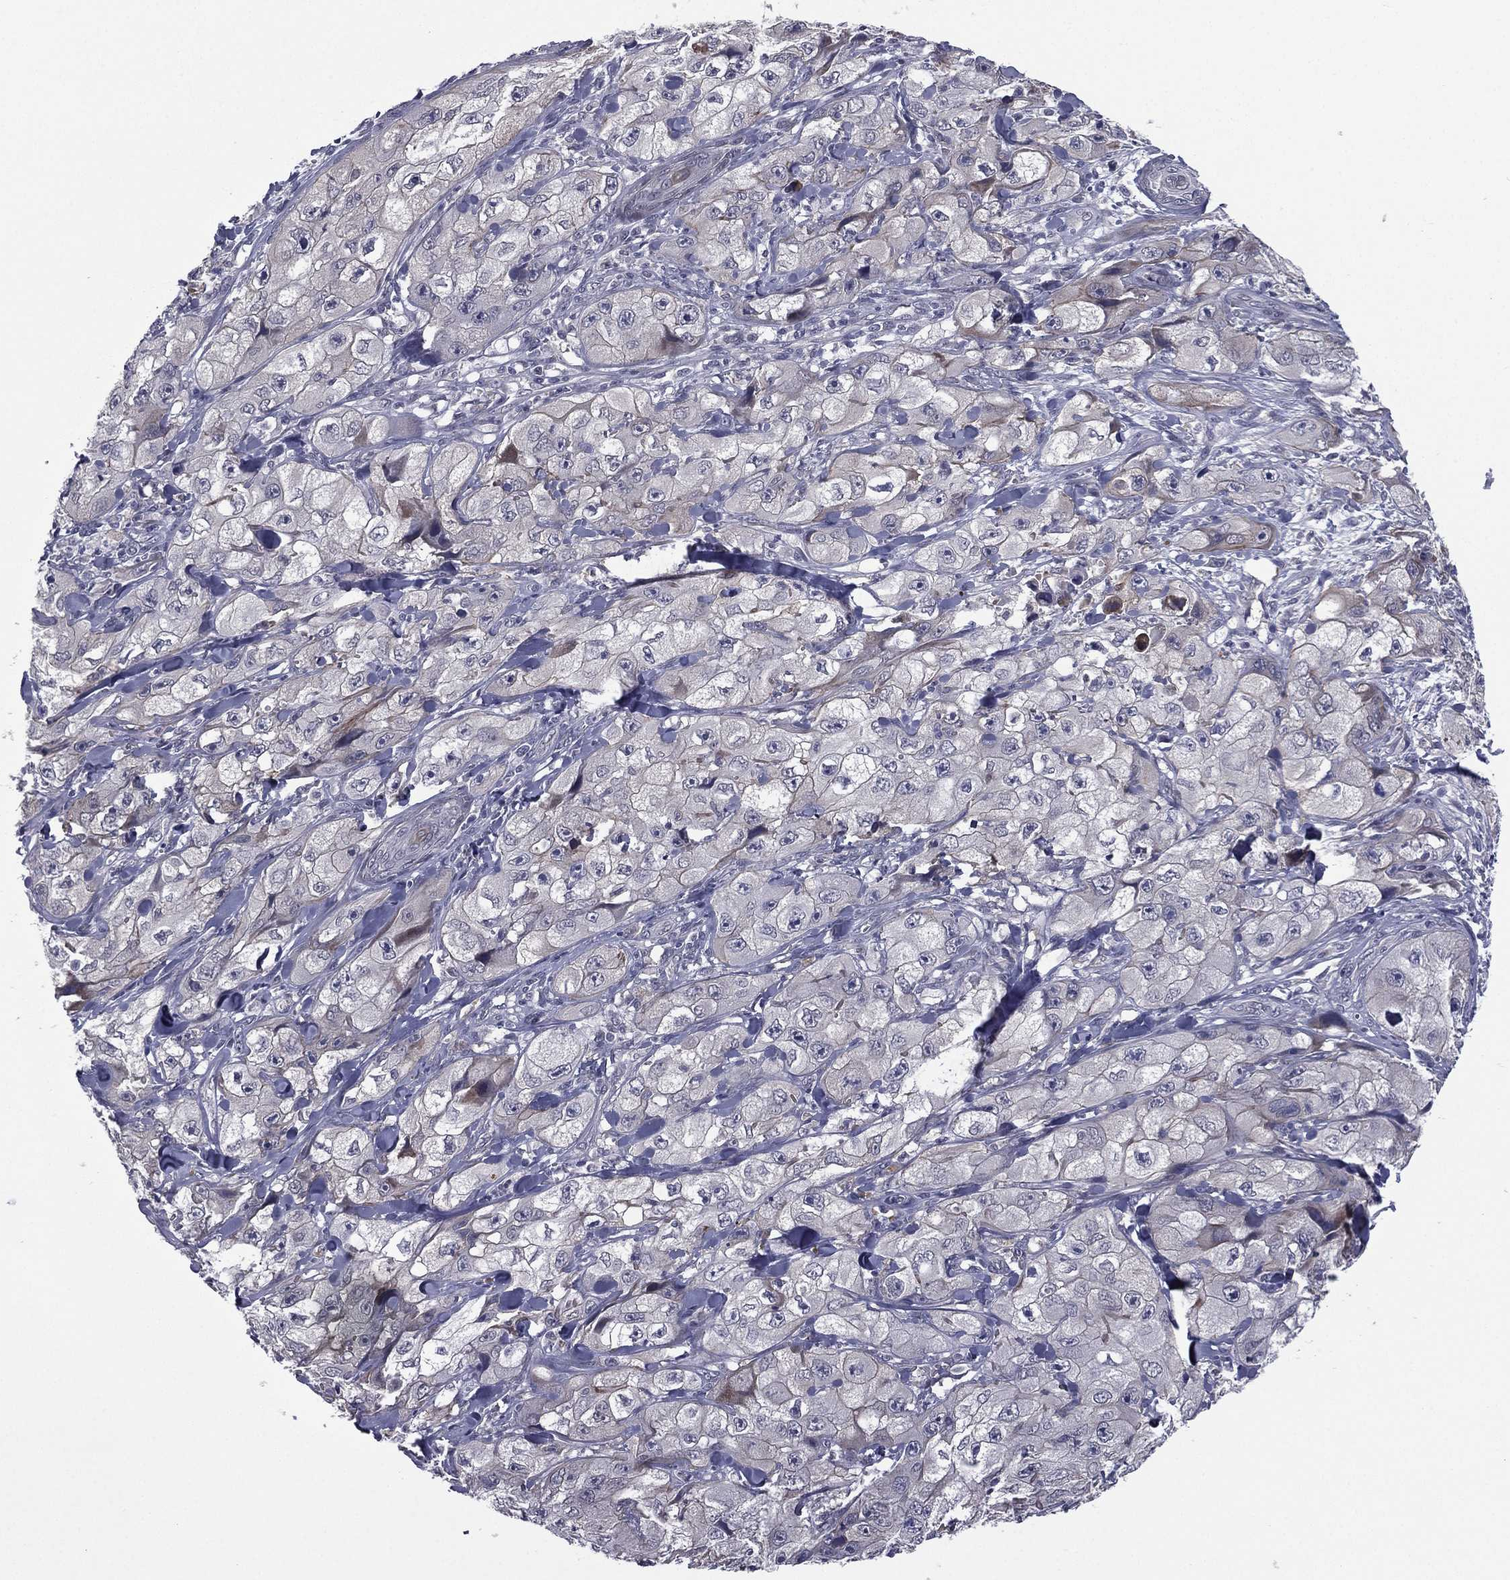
{"staining": {"intensity": "negative", "quantity": "none", "location": "none"}, "tissue": "skin cancer", "cell_type": "Tumor cells", "image_type": "cancer", "snomed": [{"axis": "morphology", "description": "Squamous cell carcinoma, NOS"}, {"axis": "topography", "description": "Skin"}, {"axis": "topography", "description": "Subcutis"}], "caption": "High magnification brightfield microscopy of squamous cell carcinoma (skin) stained with DAB (brown) and counterstained with hematoxylin (blue): tumor cells show no significant expression.", "gene": "ACTRT2", "patient": {"sex": "male", "age": 73}}